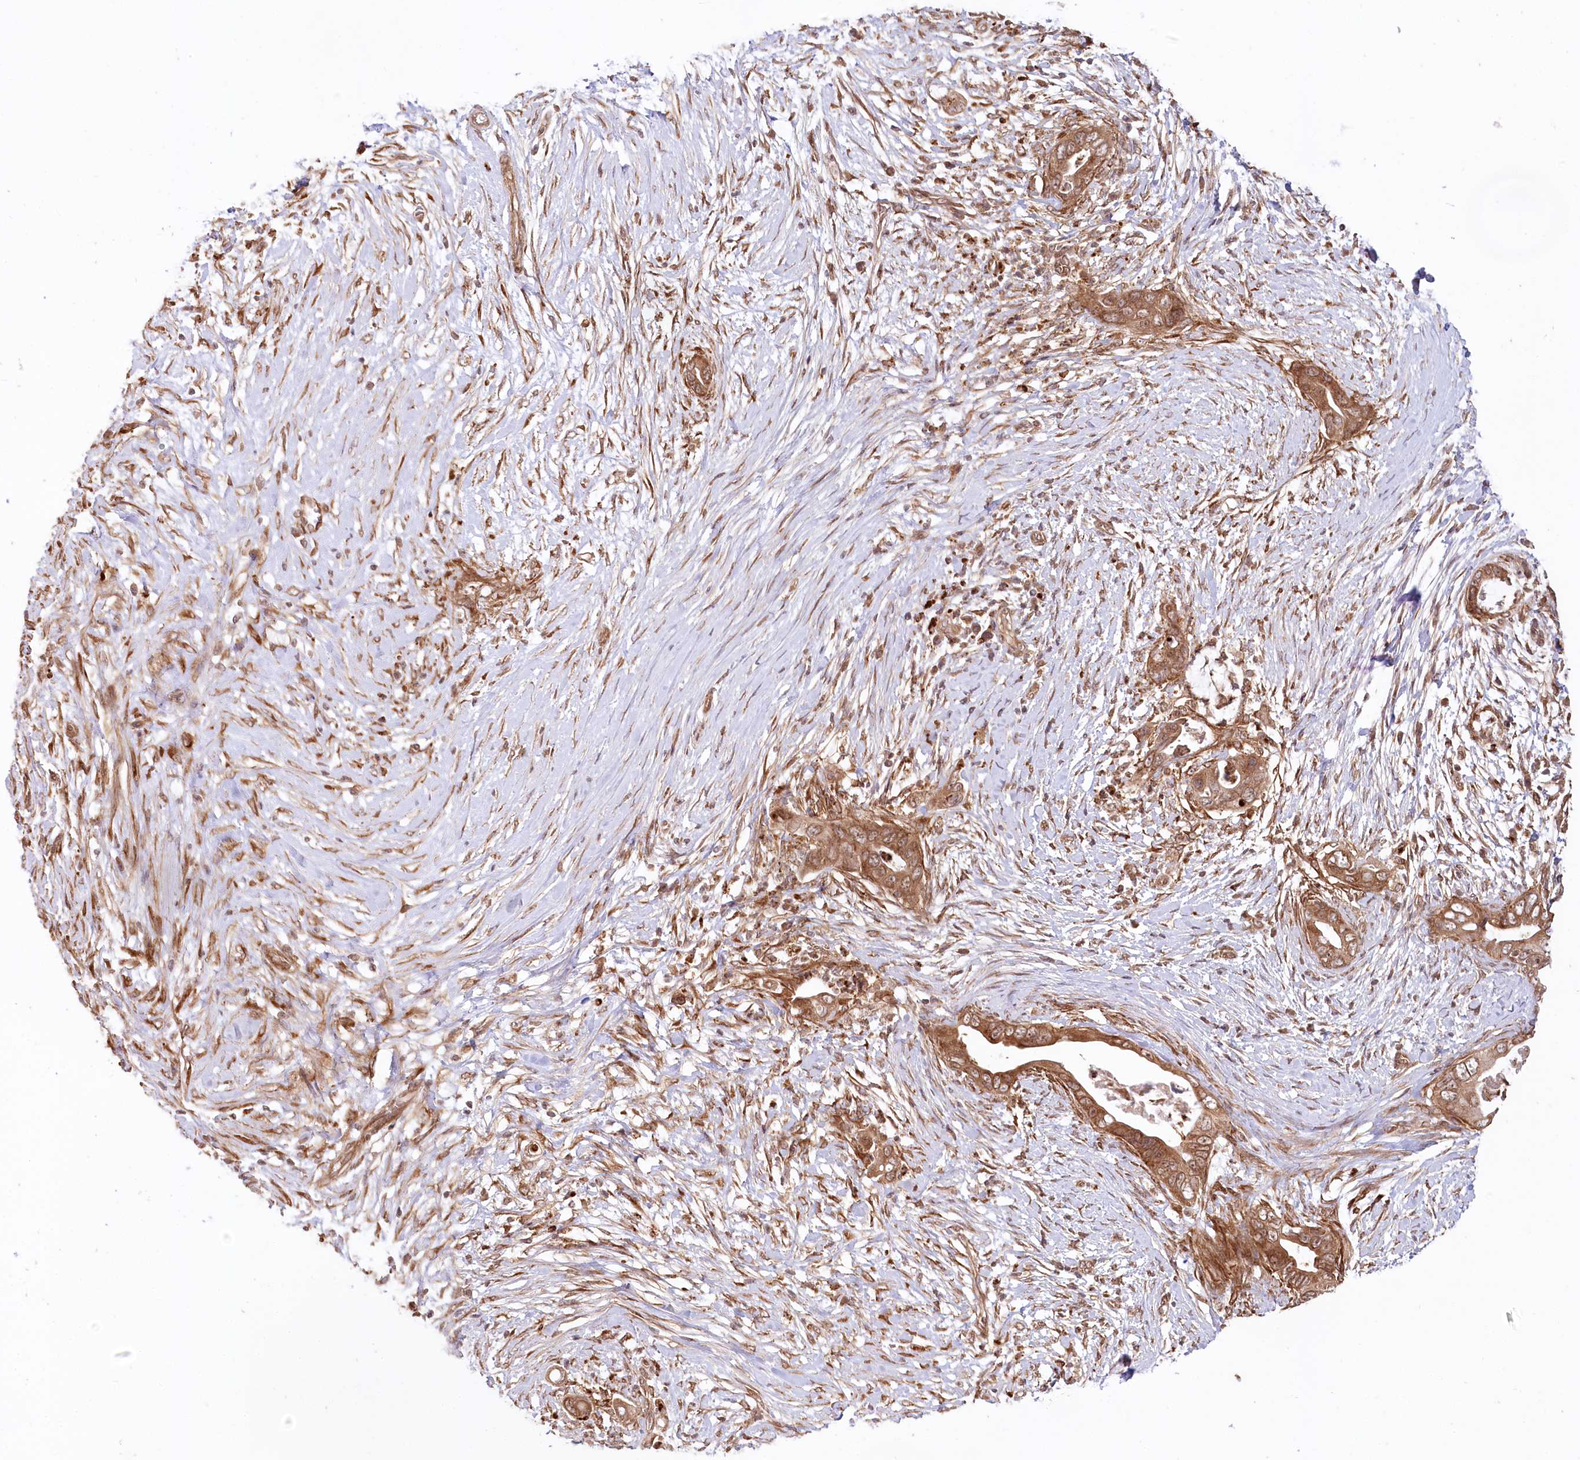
{"staining": {"intensity": "strong", "quantity": ">75%", "location": "cytoplasmic/membranous"}, "tissue": "pancreatic cancer", "cell_type": "Tumor cells", "image_type": "cancer", "snomed": [{"axis": "morphology", "description": "Adenocarcinoma, NOS"}, {"axis": "topography", "description": "Pancreas"}], "caption": "This micrograph shows pancreatic cancer stained with immunohistochemistry to label a protein in brown. The cytoplasmic/membranous of tumor cells show strong positivity for the protein. Nuclei are counter-stained blue.", "gene": "CEP70", "patient": {"sex": "male", "age": 75}}